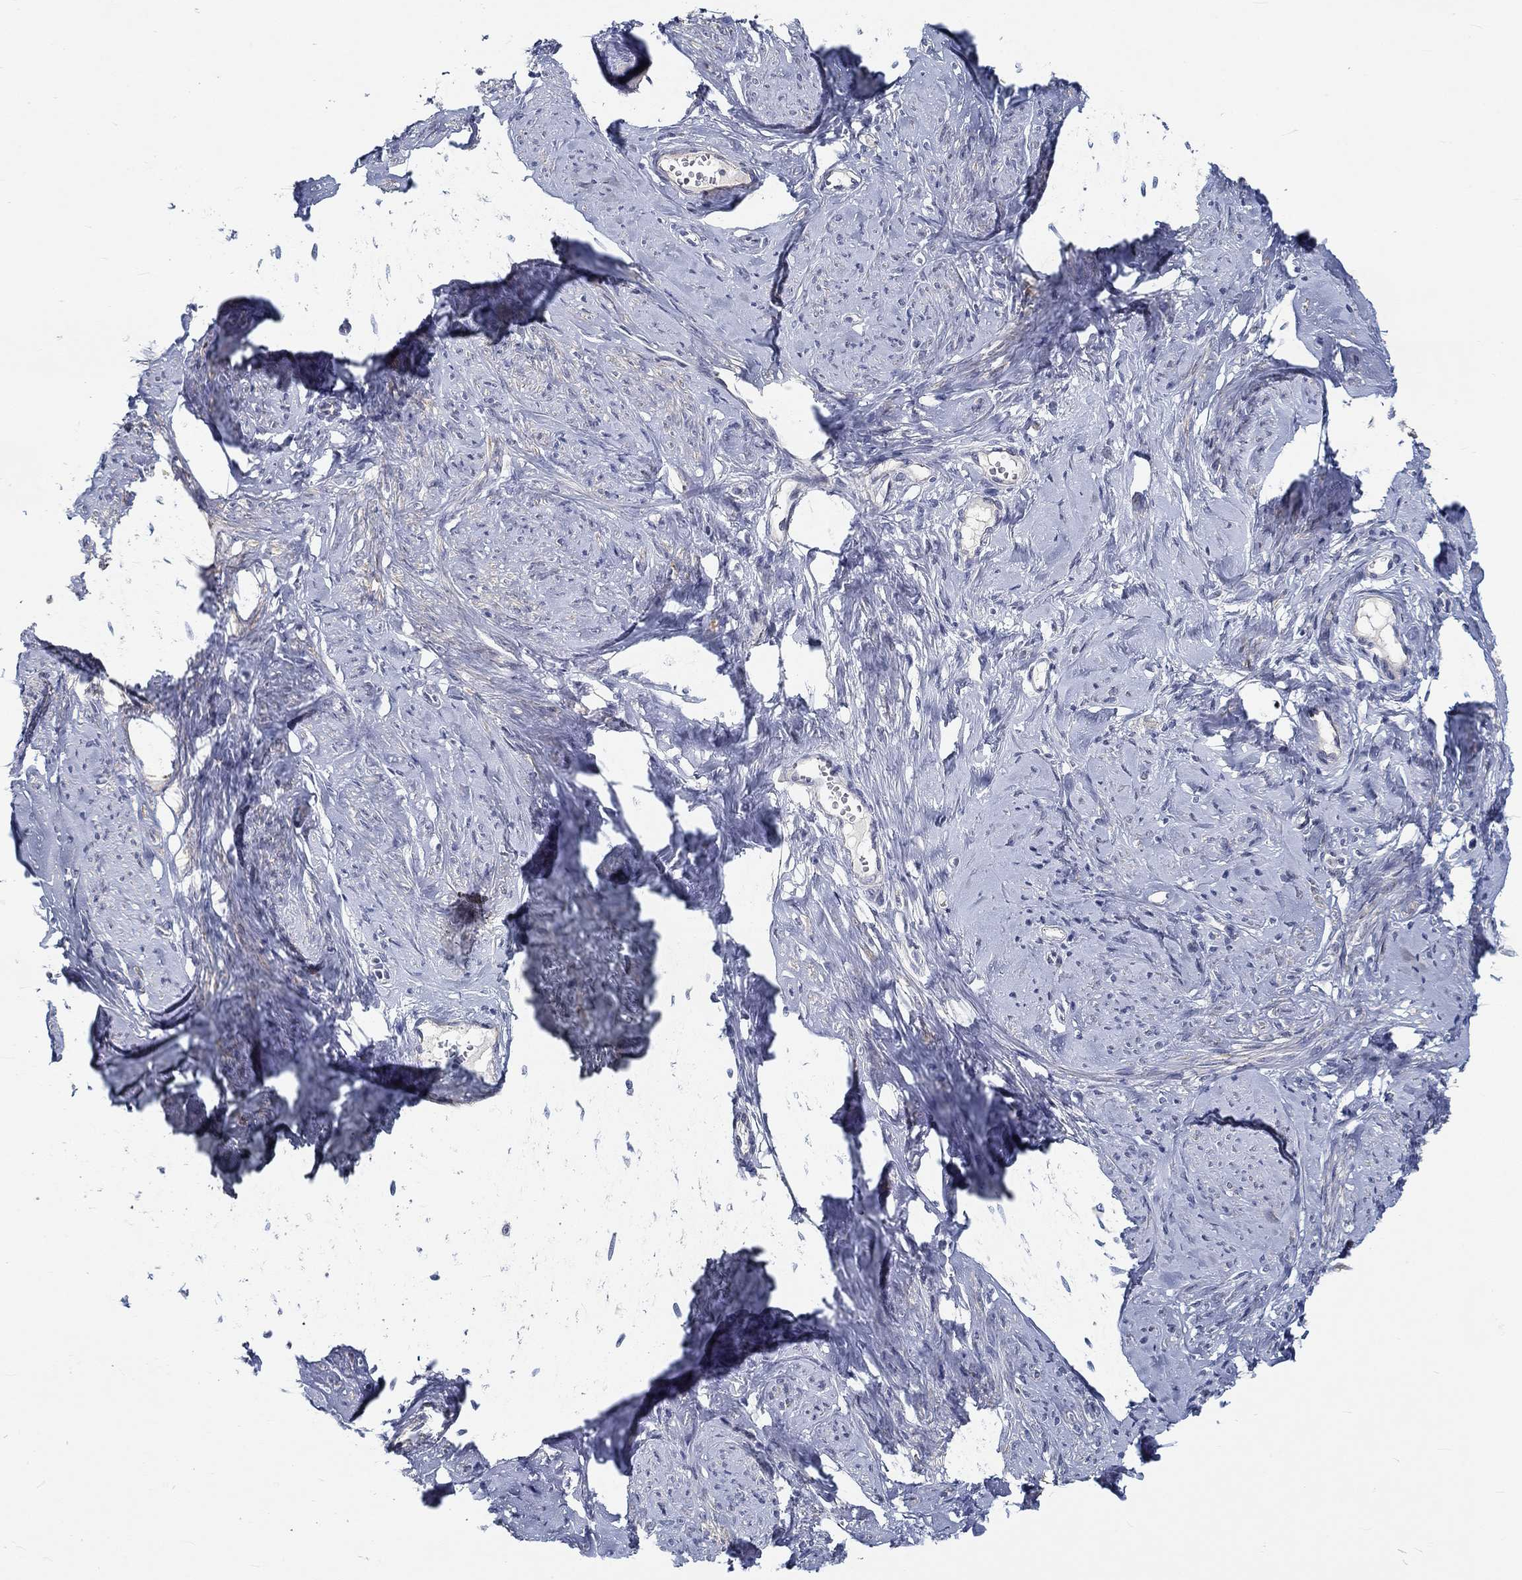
{"staining": {"intensity": "weak", "quantity": "25%-75%", "location": "cytoplasmic/membranous"}, "tissue": "smooth muscle", "cell_type": "Smooth muscle cells", "image_type": "normal", "snomed": [{"axis": "morphology", "description": "Normal tissue, NOS"}, {"axis": "topography", "description": "Smooth muscle"}], "caption": "Smooth muscle cells show low levels of weak cytoplasmic/membranous staining in approximately 25%-75% of cells in benign human smooth muscle. (IHC, brightfield microscopy, high magnification).", "gene": "MYBPC1", "patient": {"sex": "female", "age": 48}}